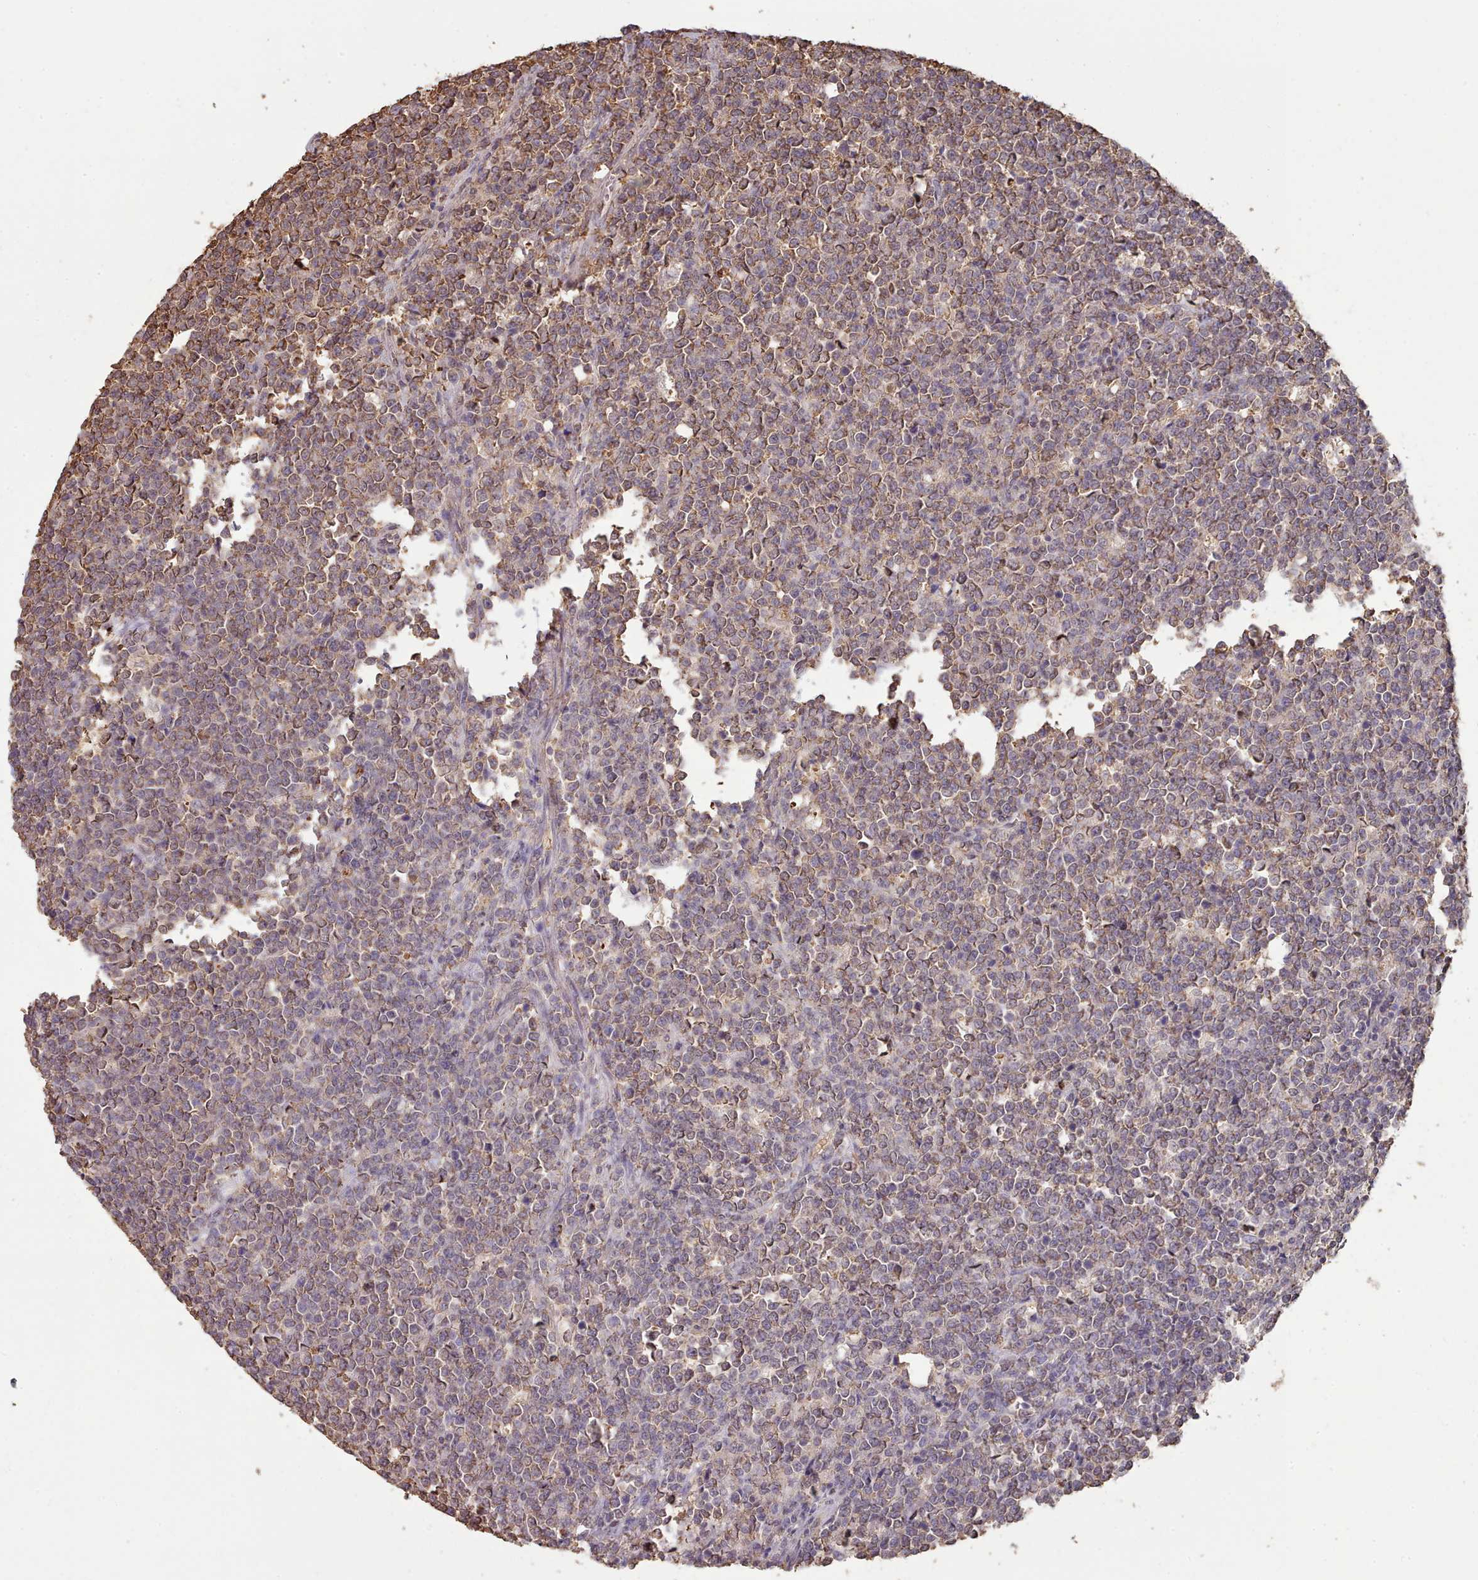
{"staining": {"intensity": "moderate", "quantity": ">75%", "location": "cytoplasmic/membranous"}, "tissue": "lymphoma", "cell_type": "Tumor cells", "image_type": "cancer", "snomed": [{"axis": "morphology", "description": "Malignant lymphoma, non-Hodgkin's type, High grade"}, {"axis": "topography", "description": "Small intestine"}], "caption": "Tumor cells demonstrate medium levels of moderate cytoplasmic/membranous positivity in about >75% of cells in high-grade malignant lymphoma, non-Hodgkin's type.", "gene": "METRN", "patient": {"sex": "male", "age": 8}}